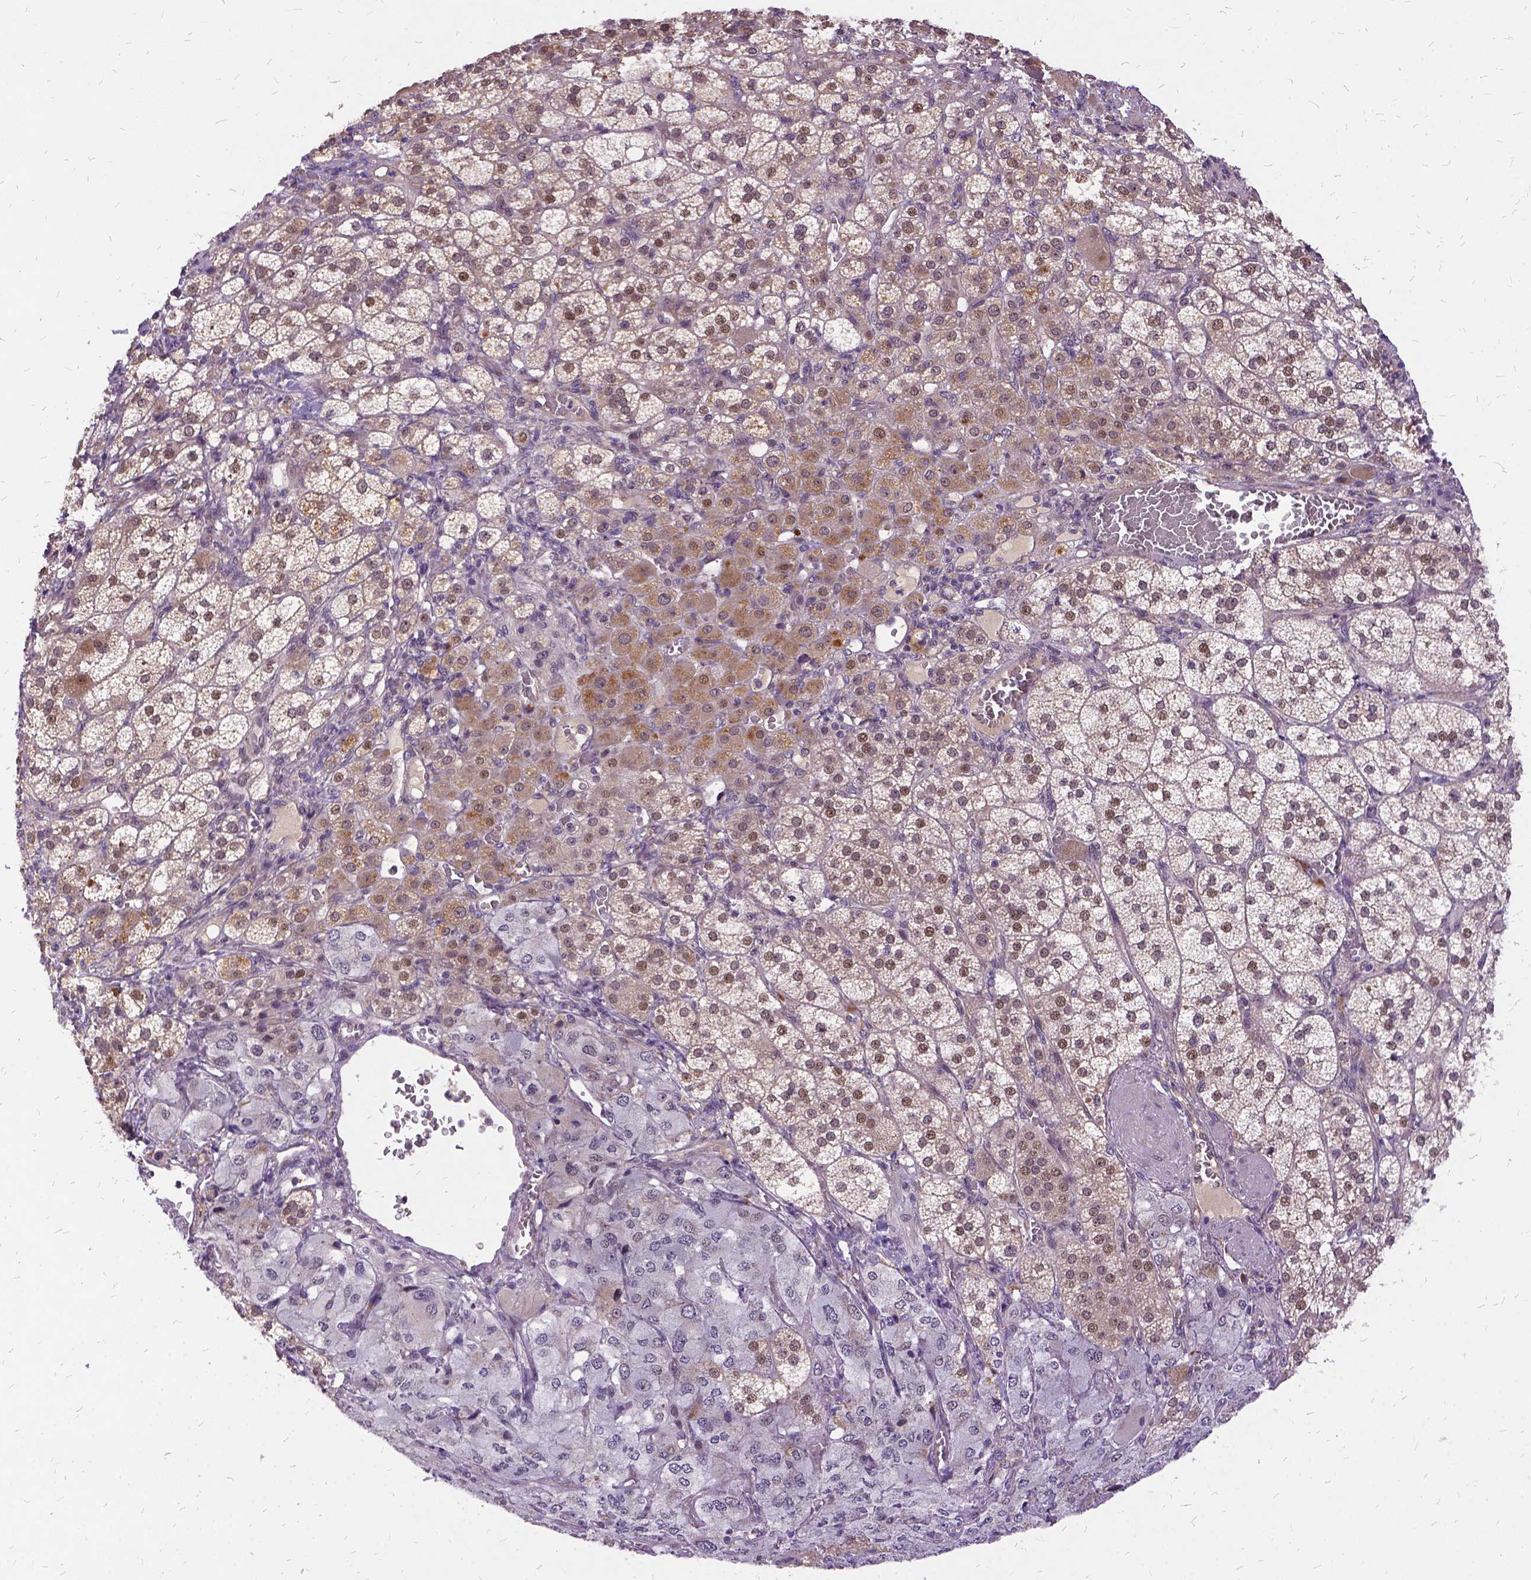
{"staining": {"intensity": "moderate", "quantity": ">75%", "location": "cytoplasmic/membranous,nuclear"}, "tissue": "adrenal gland", "cell_type": "Glandular cells", "image_type": "normal", "snomed": [{"axis": "morphology", "description": "Normal tissue, NOS"}, {"axis": "topography", "description": "Adrenal gland"}], "caption": "Adrenal gland was stained to show a protein in brown. There is medium levels of moderate cytoplasmic/membranous,nuclear expression in about >75% of glandular cells. The staining is performed using DAB (3,3'-diaminobenzidine) brown chromogen to label protein expression. The nuclei are counter-stained blue using hematoxylin.", "gene": "ILRUN", "patient": {"sex": "female", "age": 60}}